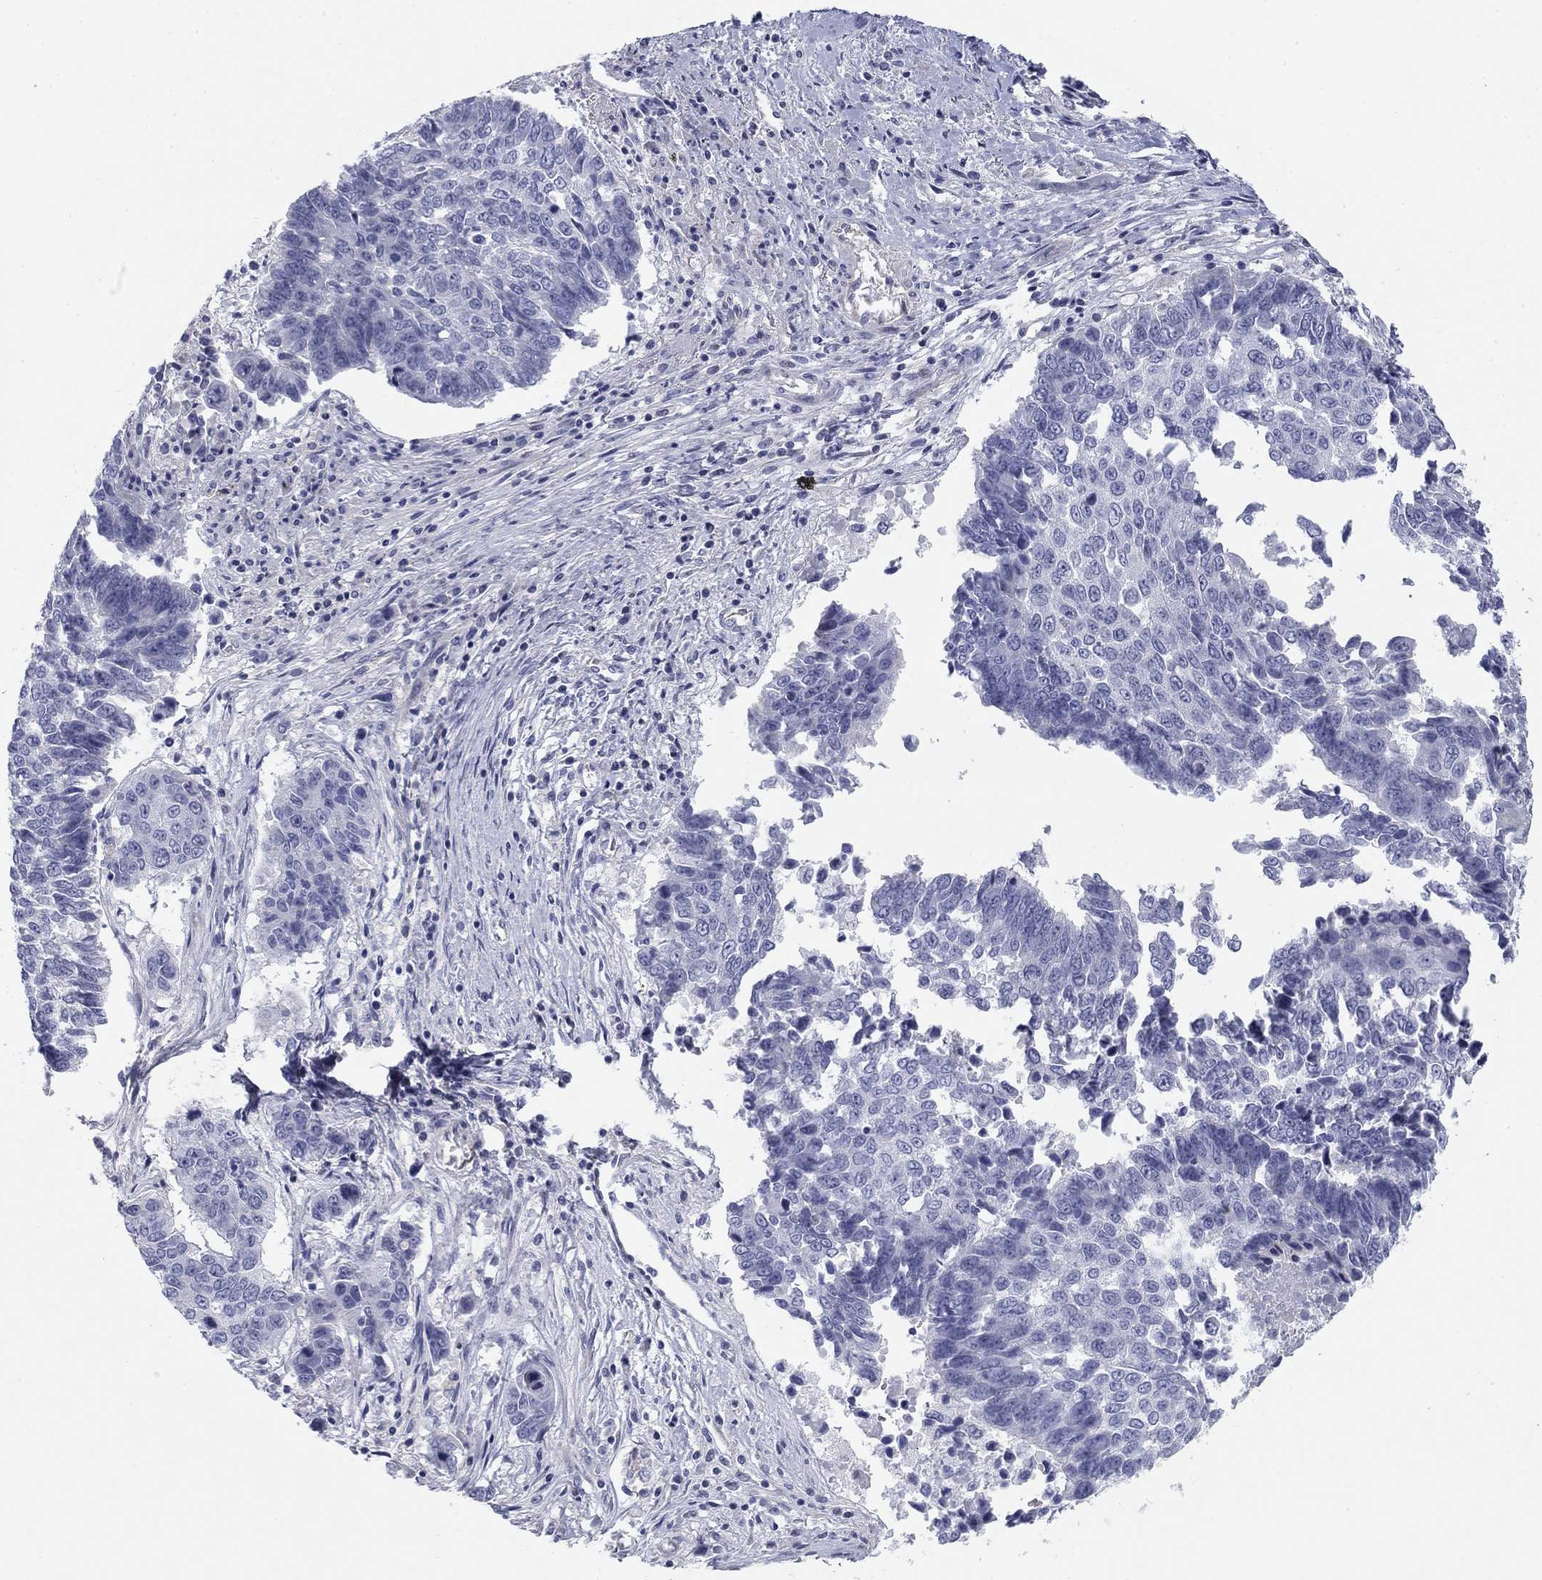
{"staining": {"intensity": "negative", "quantity": "none", "location": "none"}, "tissue": "lung cancer", "cell_type": "Tumor cells", "image_type": "cancer", "snomed": [{"axis": "morphology", "description": "Squamous cell carcinoma, NOS"}, {"axis": "topography", "description": "Lung"}], "caption": "Lung squamous cell carcinoma was stained to show a protein in brown. There is no significant expression in tumor cells.", "gene": "SEPTIN3", "patient": {"sex": "male", "age": 73}}